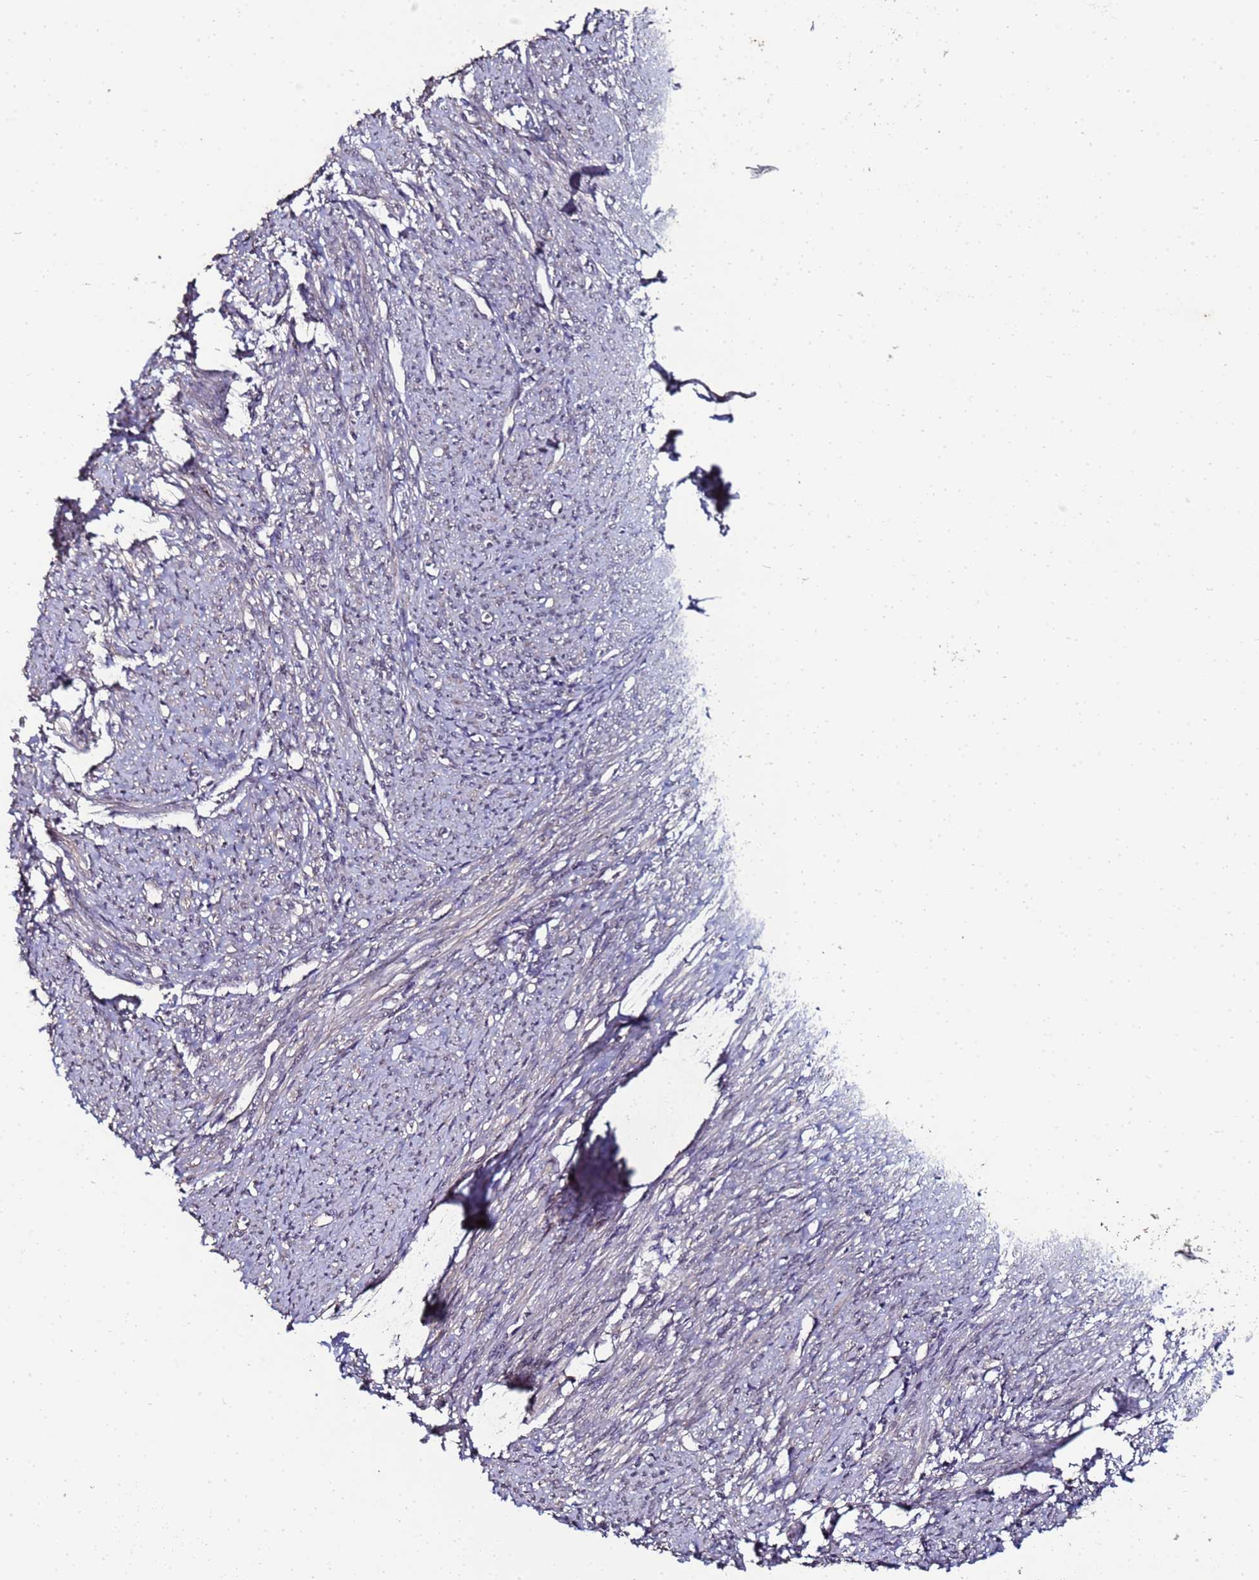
{"staining": {"intensity": "weak", "quantity": "25%-75%", "location": "cytoplasmic/membranous"}, "tissue": "smooth muscle", "cell_type": "Smooth muscle cells", "image_type": "normal", "snomed": [{"axis": "morphology", "description": "Normal tissue, NOS"}, {"axis": "topography", "description": "Smooth muscle"}, {"axis": "topography", "description": "Uterus"}], "caption": "This is an image of immunohistochemistry (IHC) staining of benign smooth muscle, which shows weak staining in the cytoplasmic/membranous of smooth muscle cells.", "gene": "ANKRD17", "patient": {"sex": "female", "age": 59}}